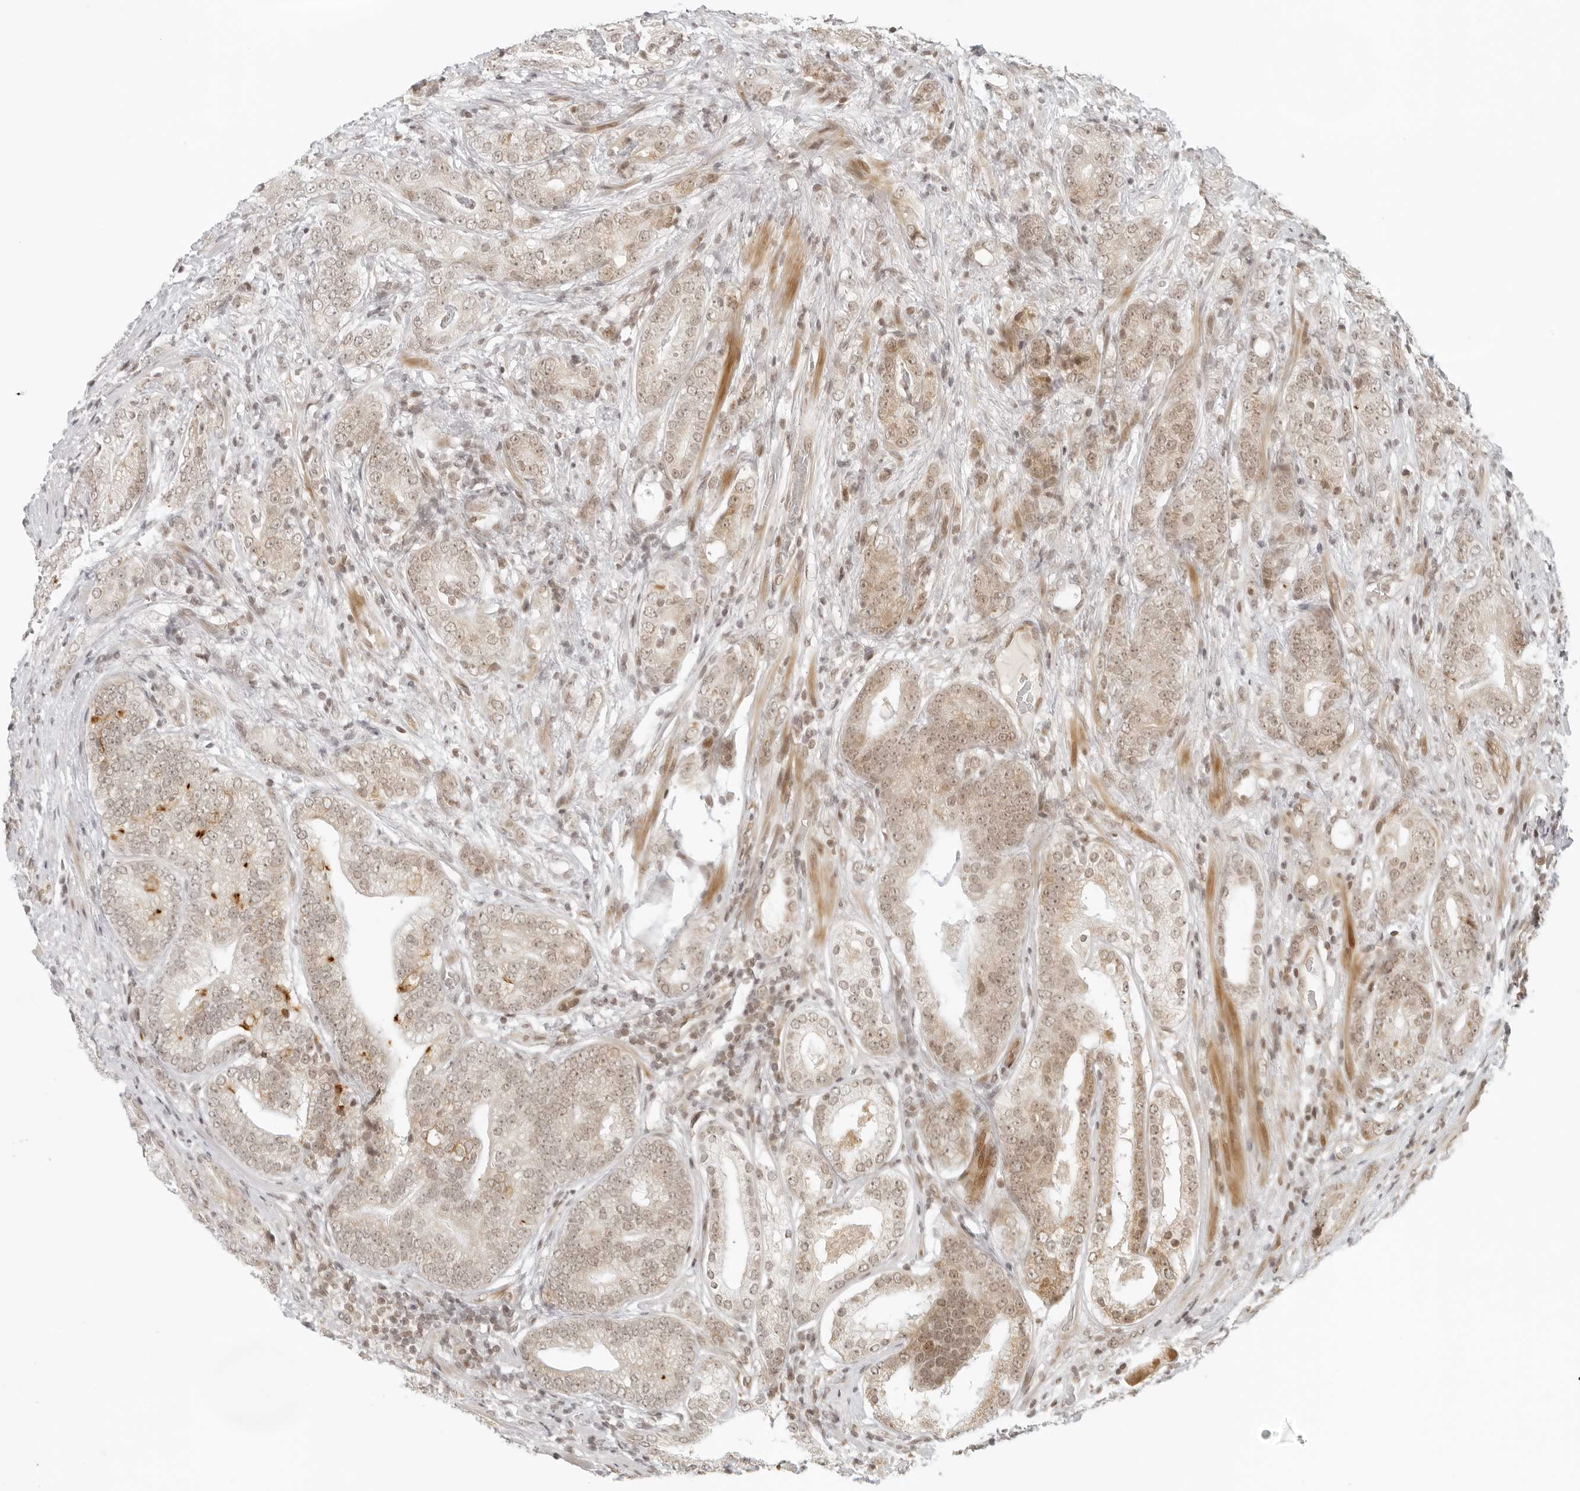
{"staining": {"intensity": "moderate", "quantity": ">75%", "location": "cytoplasmic/membranous,nuclear"}, "tissue": "prostate cancer", "cell_type": "Tumor cells", "image_type": "cancer", "snomed": [{"axis": "morphology", "description": "Adenocarcinoma, High grade"}, {"axis": "topography", "description": "Prostate"}], "caption": "Immunohistochemistry (IHC) (DAB) staining of high-grade adenocarcinoma (prostate) demonstrates moderate cytoplasmic/membranous and nuclear protein positivity in approximately >75% of tumor cells. (DAB IHC, brown staining for protein, blue staining for nuclei).", "gene": "ZNF407", "patient": {"sex": "male", "age": 57}}